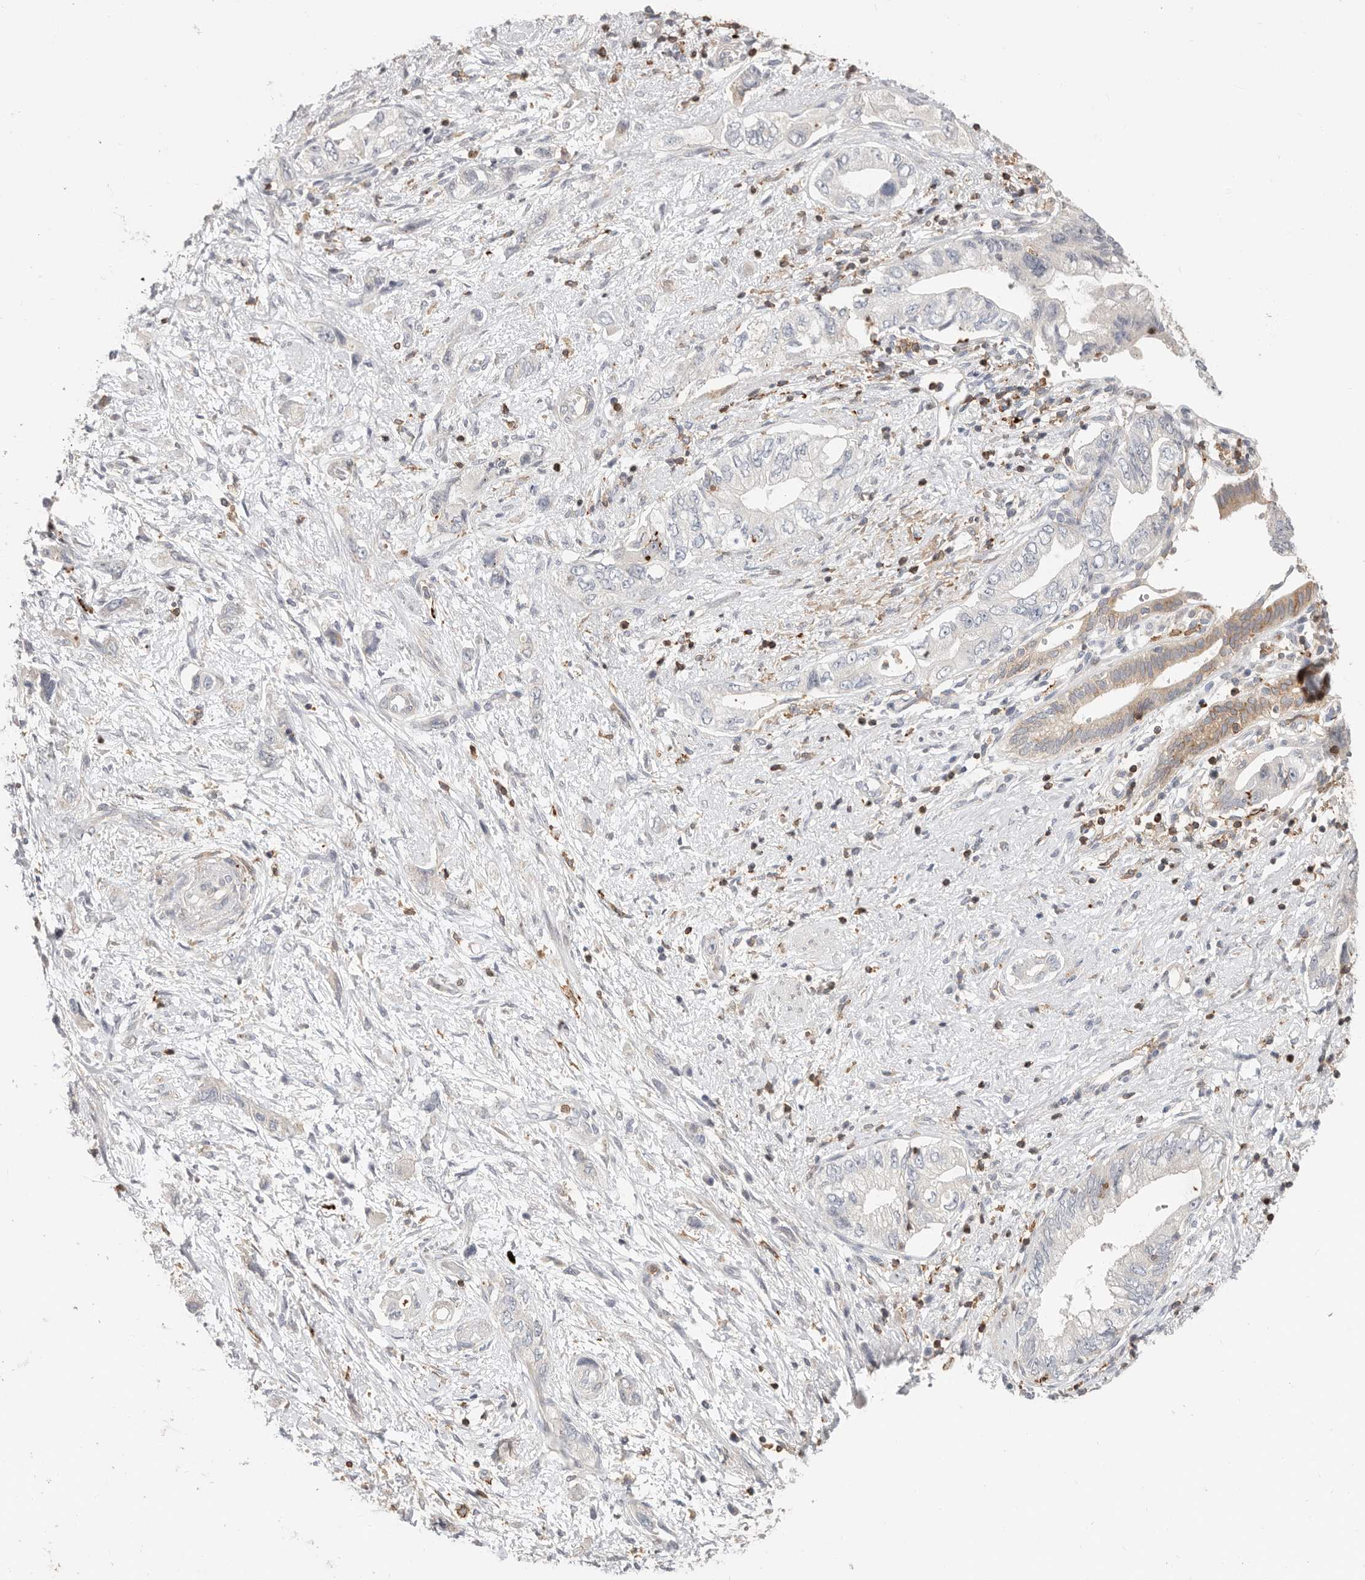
{"staining": {"intensity": "negative", "quantity": "none", "location": "none"}, "tissue": "pancreatic cancer", "cell_type": "Tumor cells", "image_type": "cancer", "snomed": [{"axis": "morphology", "description": "Adenocarcinoma, NOS"}, {"axis": "topography", "description": "Pancreas"}], "caption": "Immunohistochemistry histopathology image of neoplastic tissue: human adenocarcinoma (pancreatic) stained with DAB shows no significant protein expression in tumor cells.", "gene": "TMEM63B", "patient": {"sex": "female", "age": 73}}